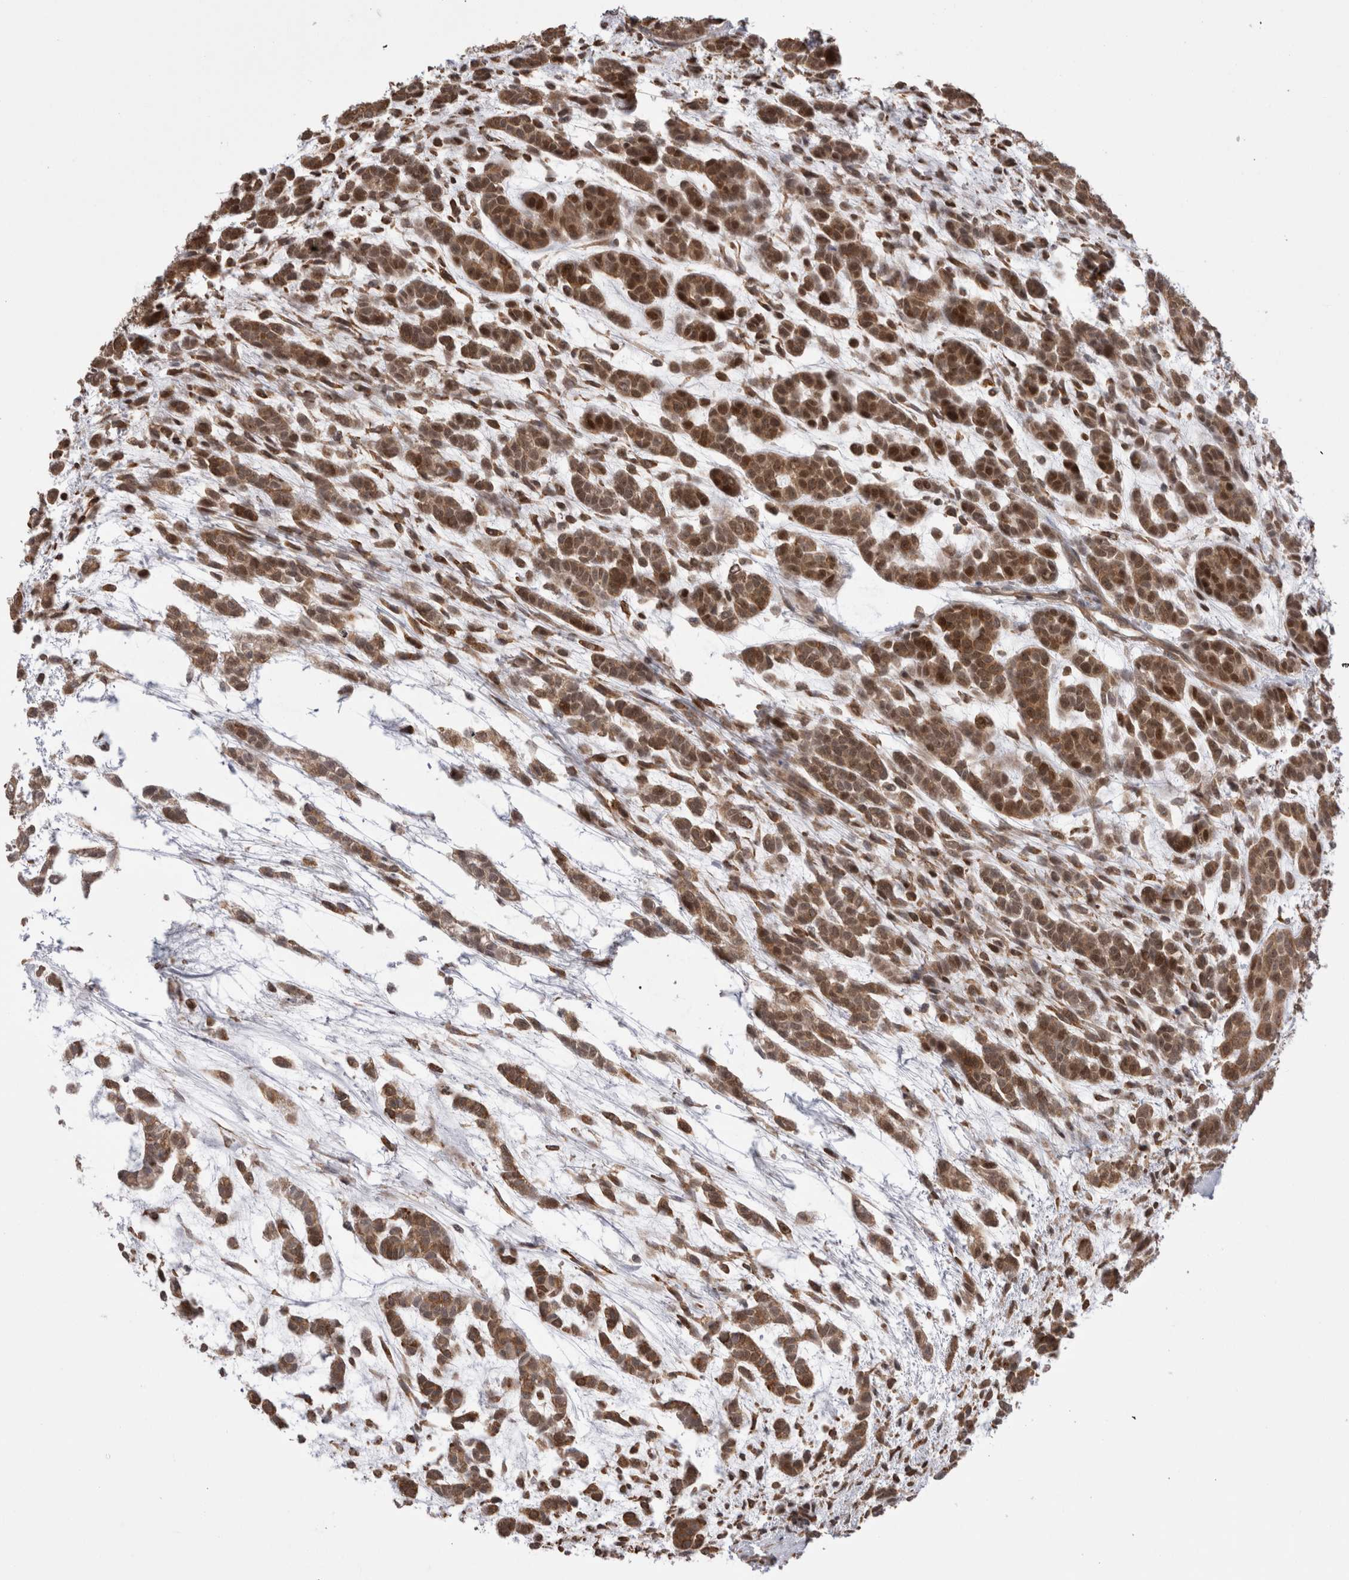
{"staining": {"intensity": "strong", "quantity": ">75%", "location": "cytoplasmic/membranous,nuclear"}, "tissue": "head and neck cancer", "cell_type": "Tumor cells", "image_type": "cancer", "snomed": [{"axis": "morphology", "description": "Adenocarcinoma, NOS"}, {"axis": "morphology", "description": "Adenoma, NOS"}, {"axis": "topography", "description": "Head-Neck"}], "caption": "This histopathology image shows head and neck cancer (adenocarcinoma) stained with immunohistochemistry to label a protein in brown. The cytoplasmic/membranous and nuclear of tumor cells show strong positivity for the protein. Nuclei are counter-stained blue.", "gene": "EXOSC4", "patient": {"sex": "female", "age": 55}}